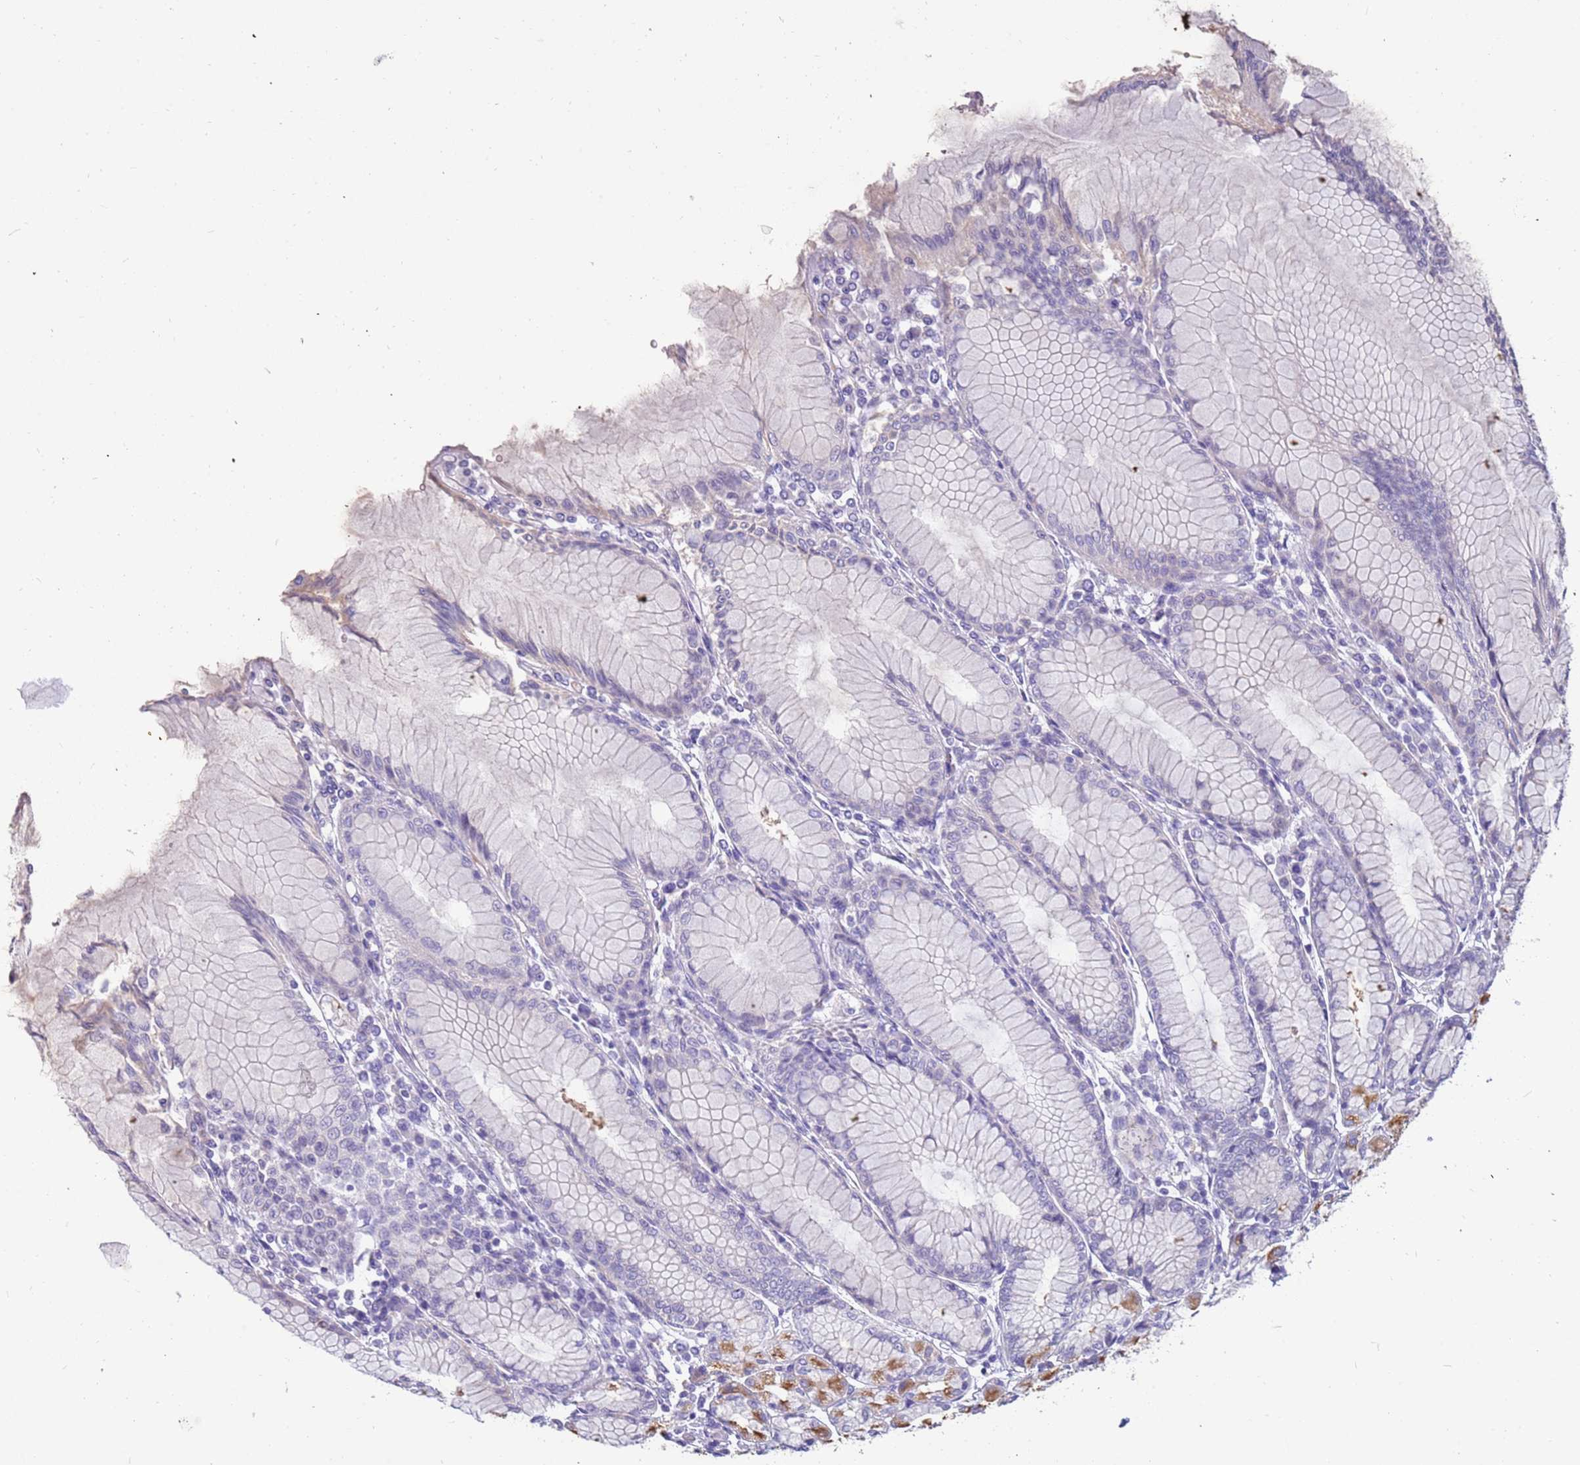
{"staining": {"intensity": "moderate", "quantity": "<25%", "location": "cytoplasmic/membranous"}, "tissue": "stomach", "cell_type": "Glandular cells", "image_type": "normal", "snomed": [{"axis": "morphology", "description": "Normal tissue, NOS"}, {"axis": "topography", "description": "Stomach"}], "caption": "Protein staining of unremarkable stomach shows moderate cytoplasmic/membranous positivity in about <25% of glandular cells.", "gene": "RHCG", "patient": {"sex": "female", "age": 57}}